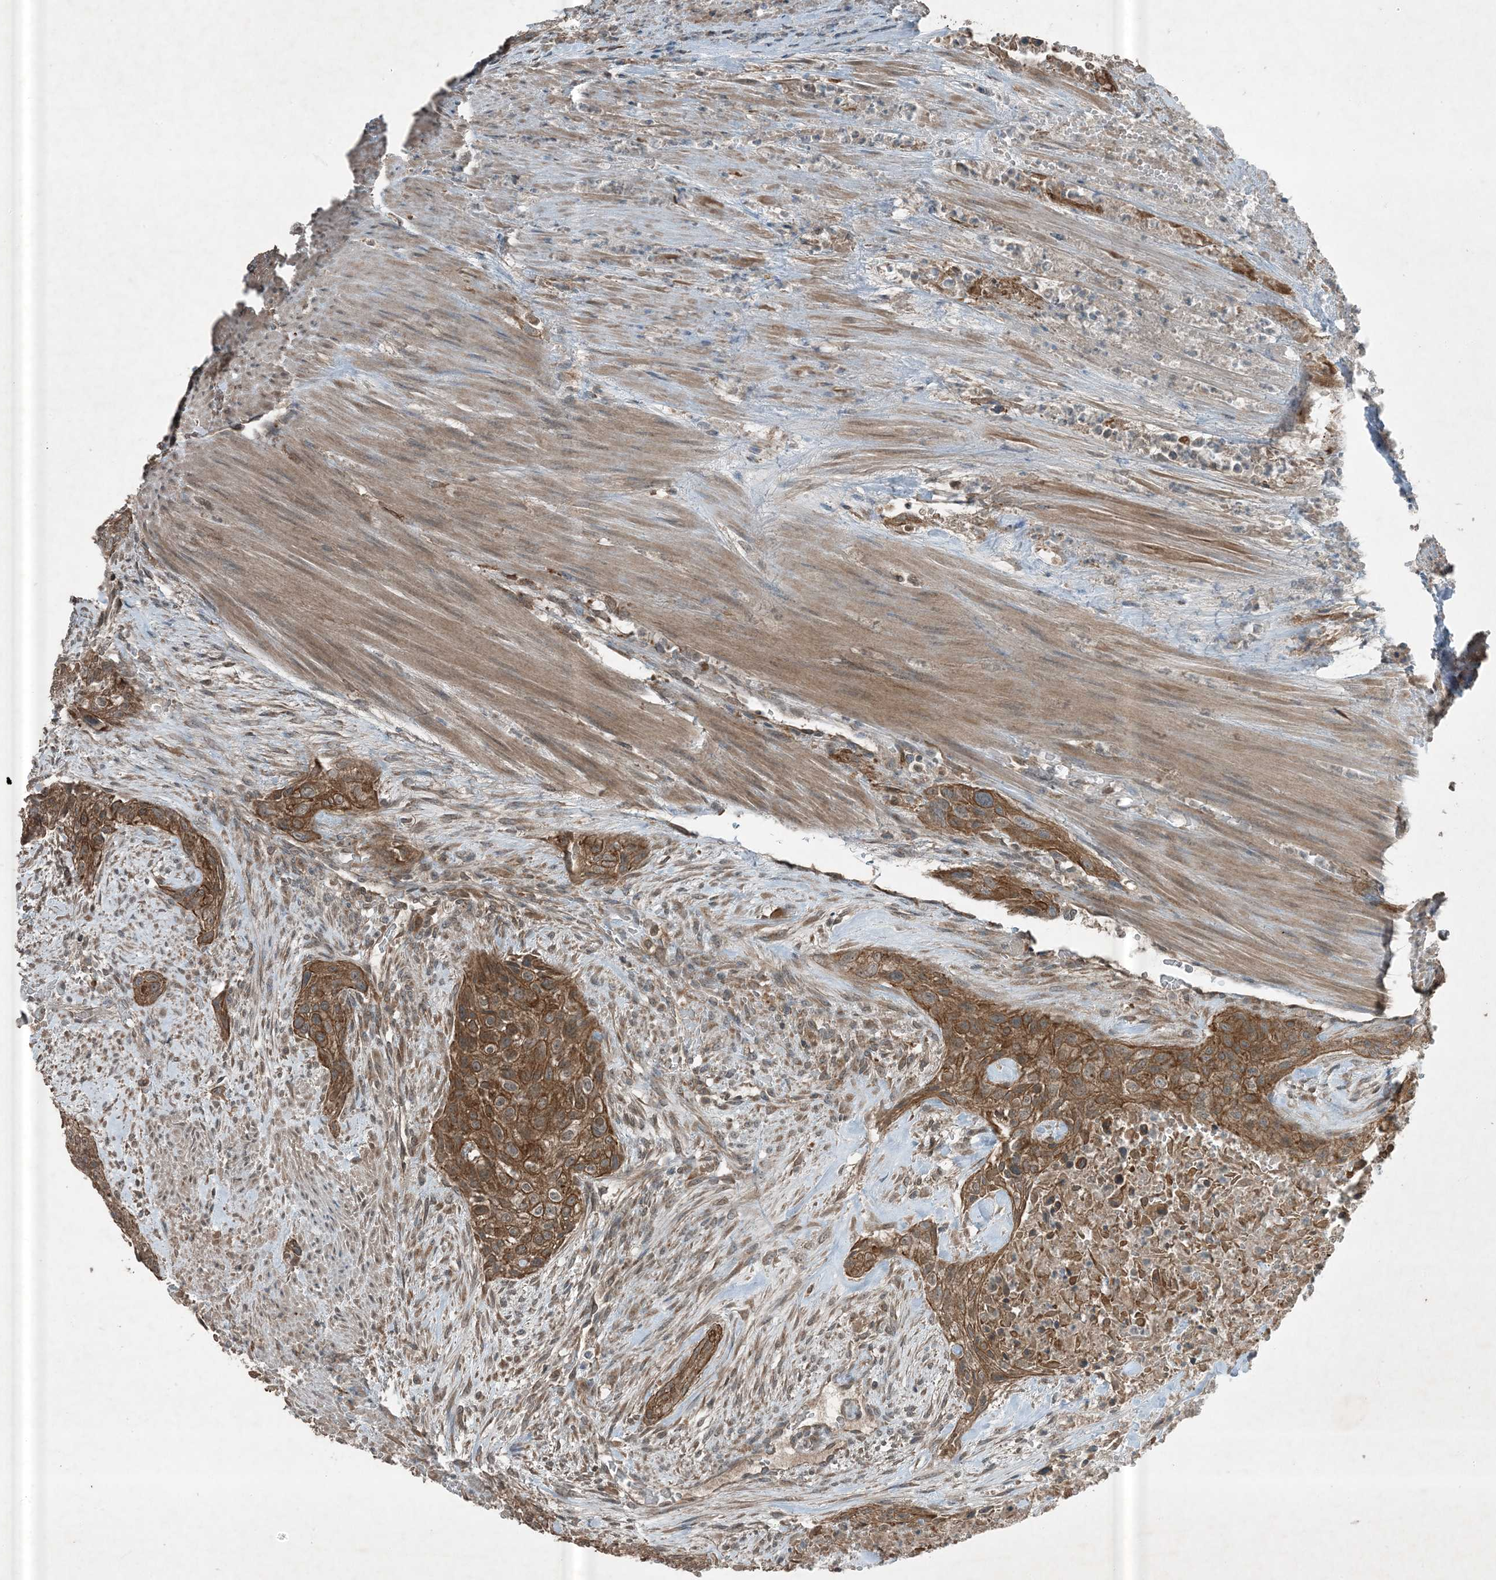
{"staining": {"intensity": "moderate", "quantity": ">75%", "location": "cytoplasmic/membranous"}, "tissue": "urothelial cancer", "cell_type": "Tumor cells", "image_type": "cancer", "snomed": [{"axis": "morphology", "description": "Urothelial carcinoma, High grade"}, {"axis": "topography", "description": "Urinary bladder"}], "caption": "This is an image of IHC staining of urothelial cancer, which shows moderate positivity in the cytoplasmic/membranous of tumor cells.", "gene": "MDN1", "patient": {"sex": "male", "age": 35}}